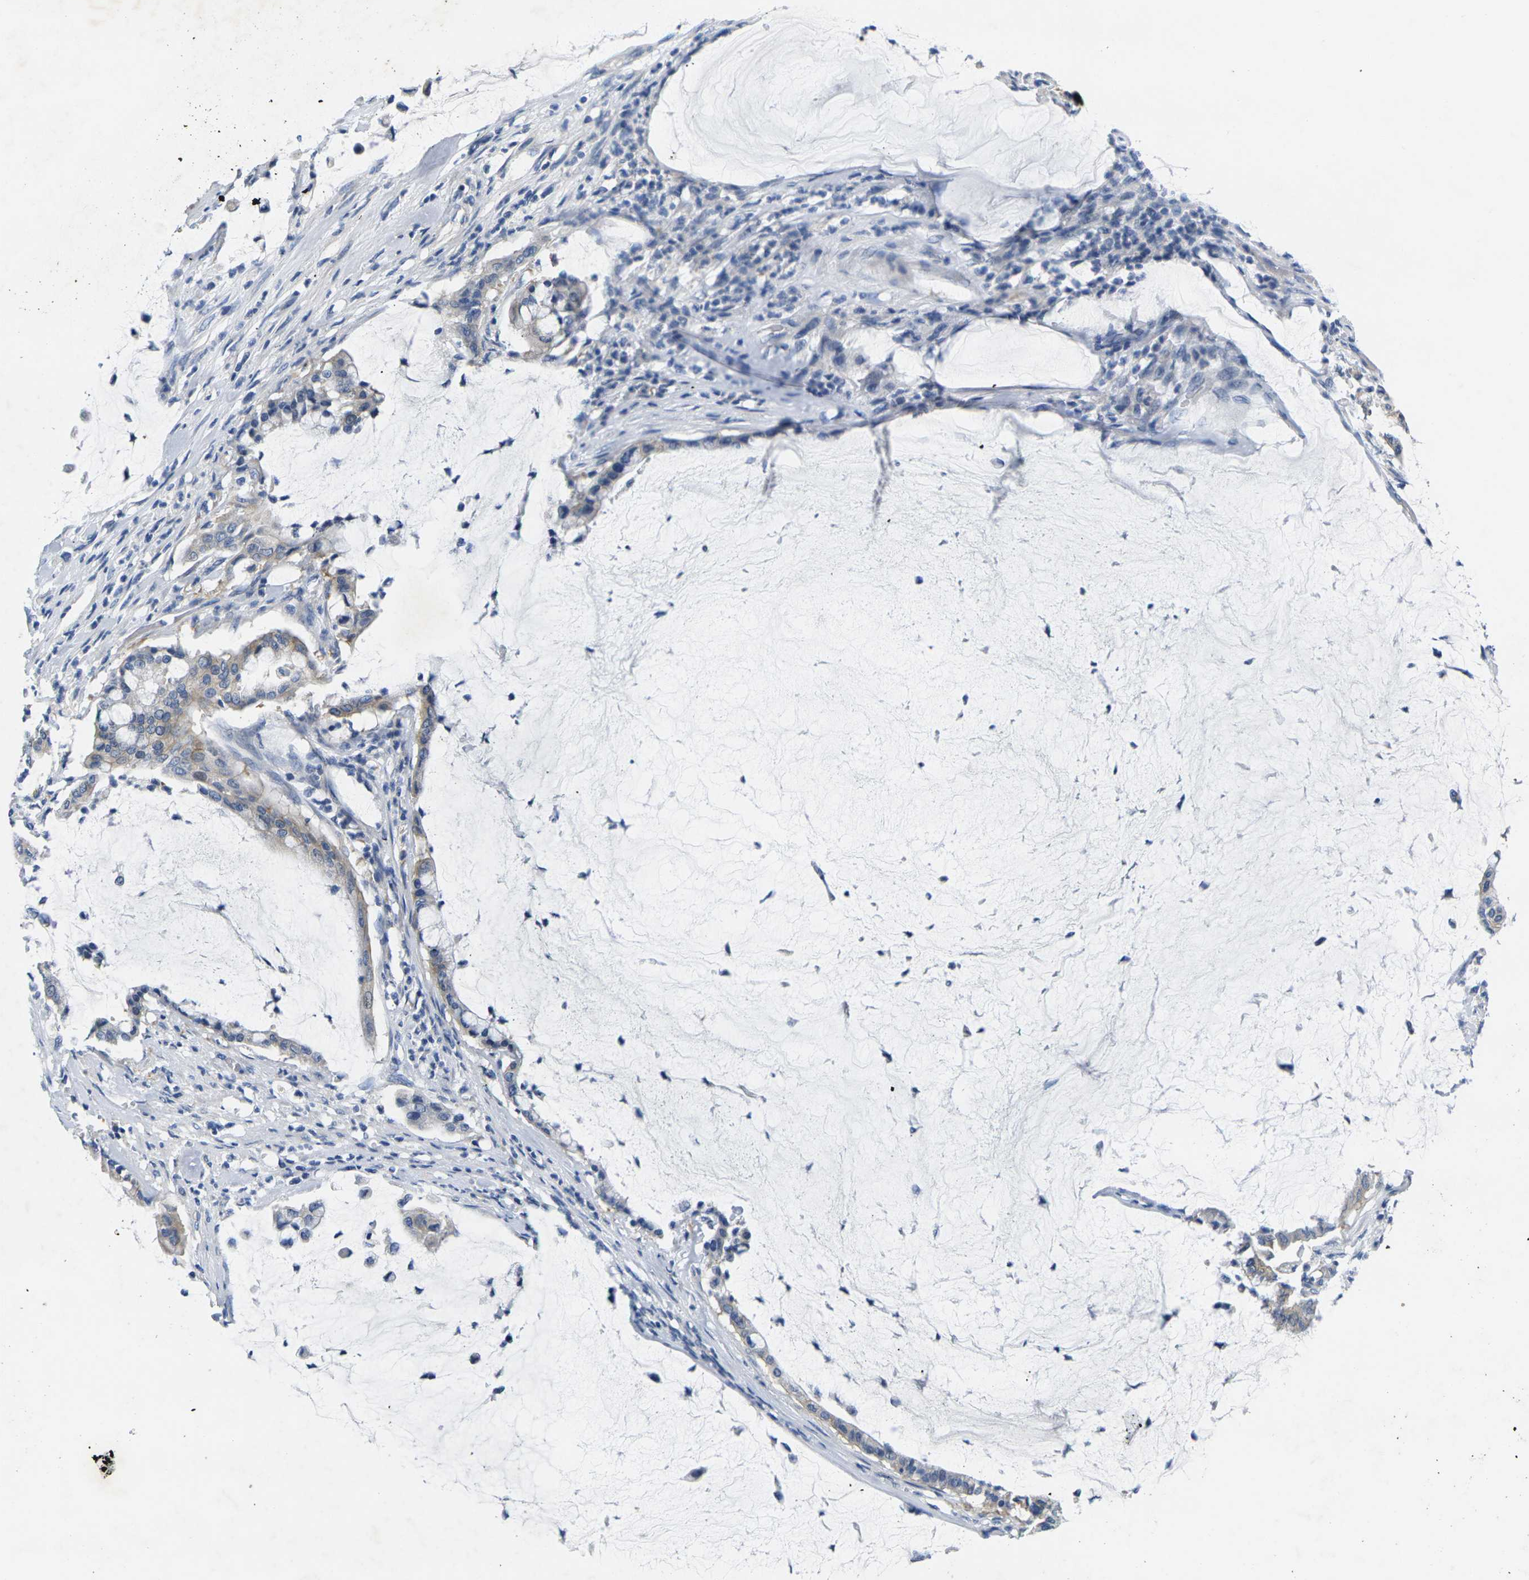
{"staining": {"intensity": "weak", "quantity": "25%-75%", "location": "cytoplasmic/membranous"}, "tissue": "pancreatic cancer", "cell_type": "Tumor cells", "image_type": "cancer", "snomed": [{"axis": "morphology", "description": "Adenocarcinoma, NOS"}, {"axis": "topography", "description": "Pancreas"}], "caption": "Adenocarcinoma (pancreatic) stained with a protein marker shows weak staining in tumor cells.", "gene": "NOCT", "patient": {"sex": "male", "age": 41}}